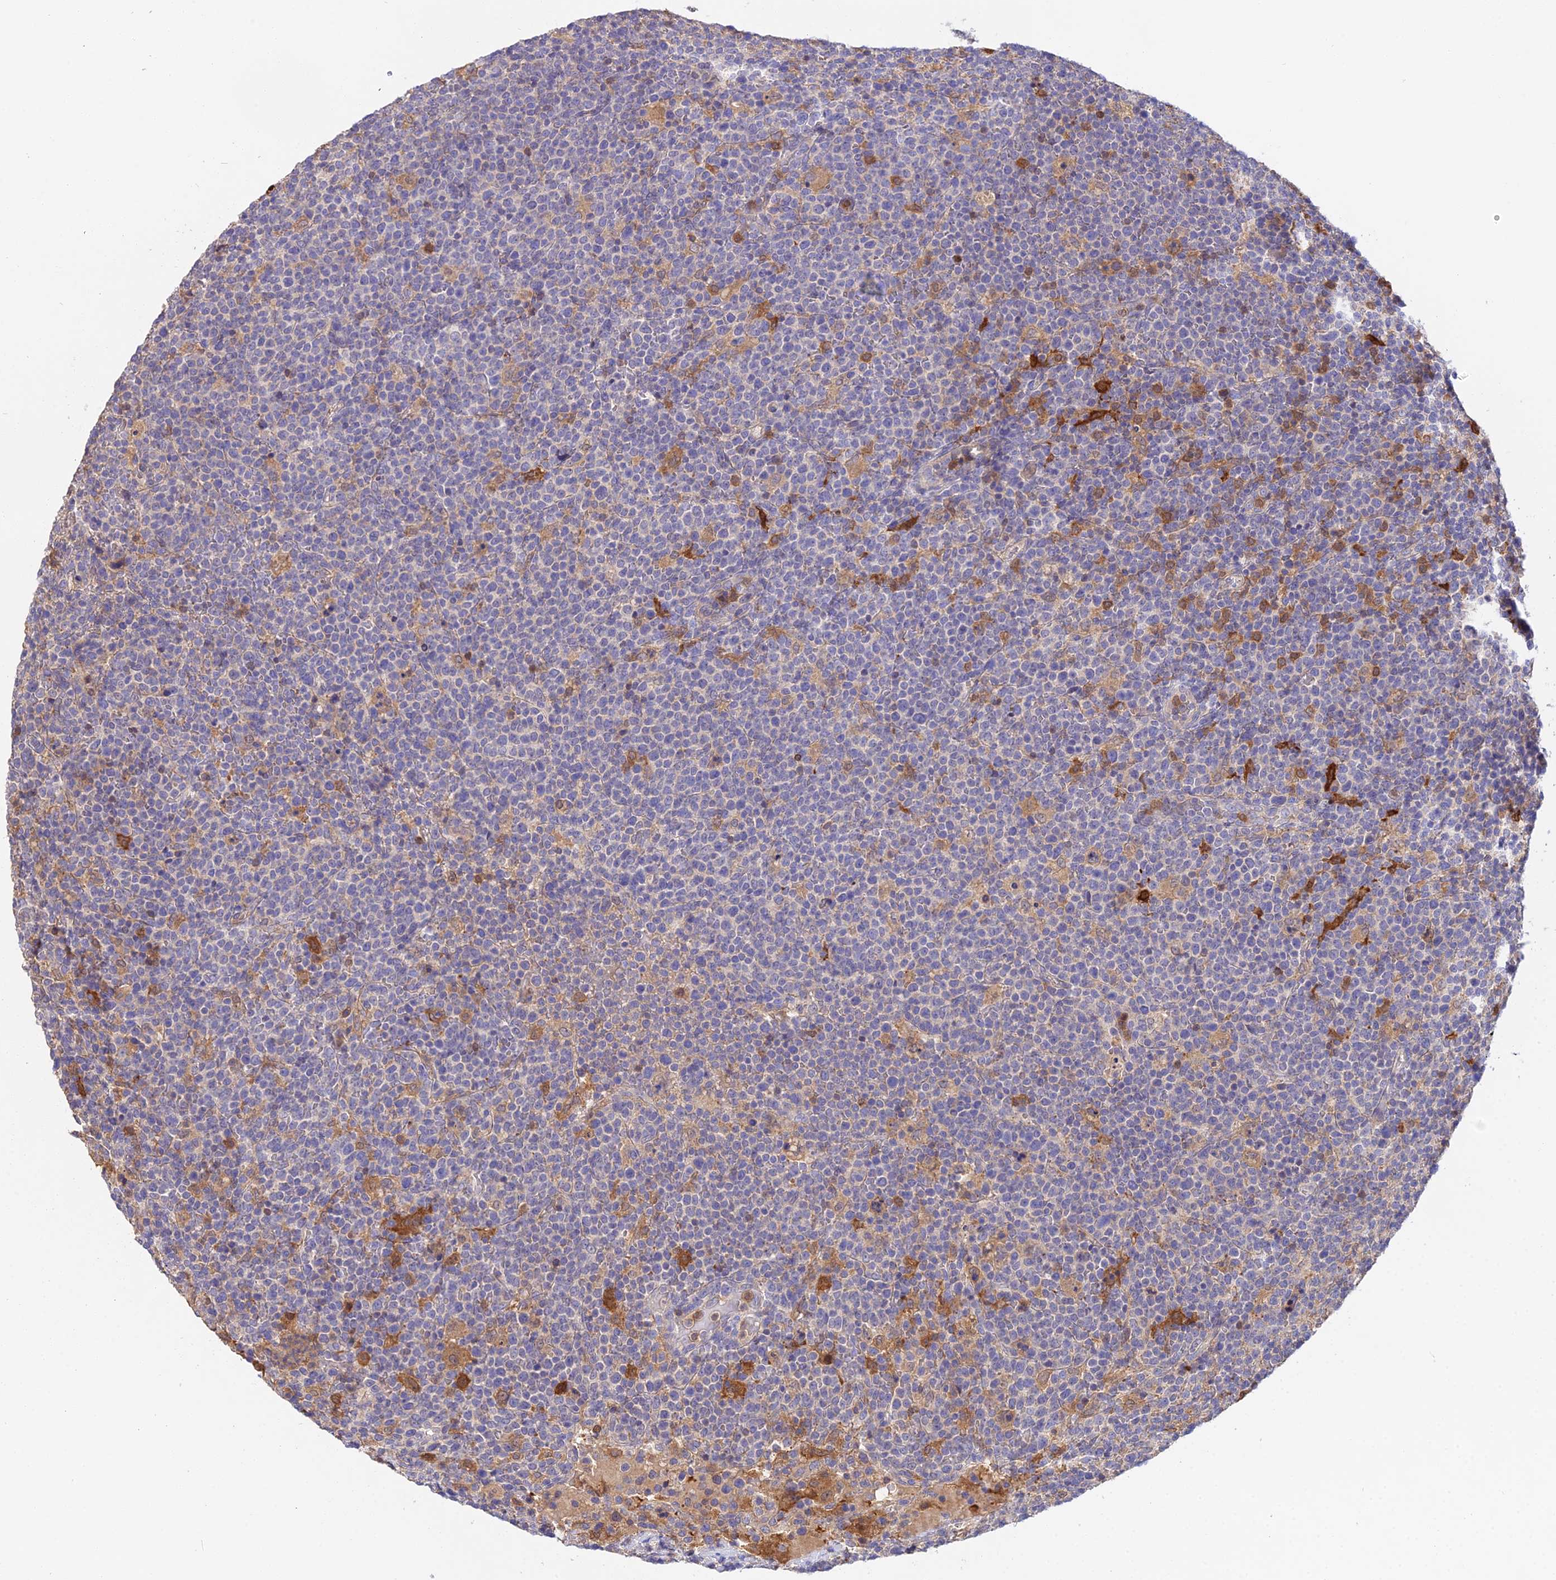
{"staining": {"intensity": "negative", "quantity": "none", "location": "none"}, "tissue": "lymphoma", "cell_type": "Tumor cells", "image_type": "cancer", "snomed": [{"axis": "morphology", "description": "Malignant lymphoma, non-Hodgkin's type, High grade"}, {"axis": "topography", "description": "Lymph node"}], "caption": "The IHC photomicrograph has no significant expression in tumor cells of malignant lymphoma, non-Hodgkin's type (high-grade) tissue.", "gene": "FBP1", "patient": {"sex": "male", "age": 61}}